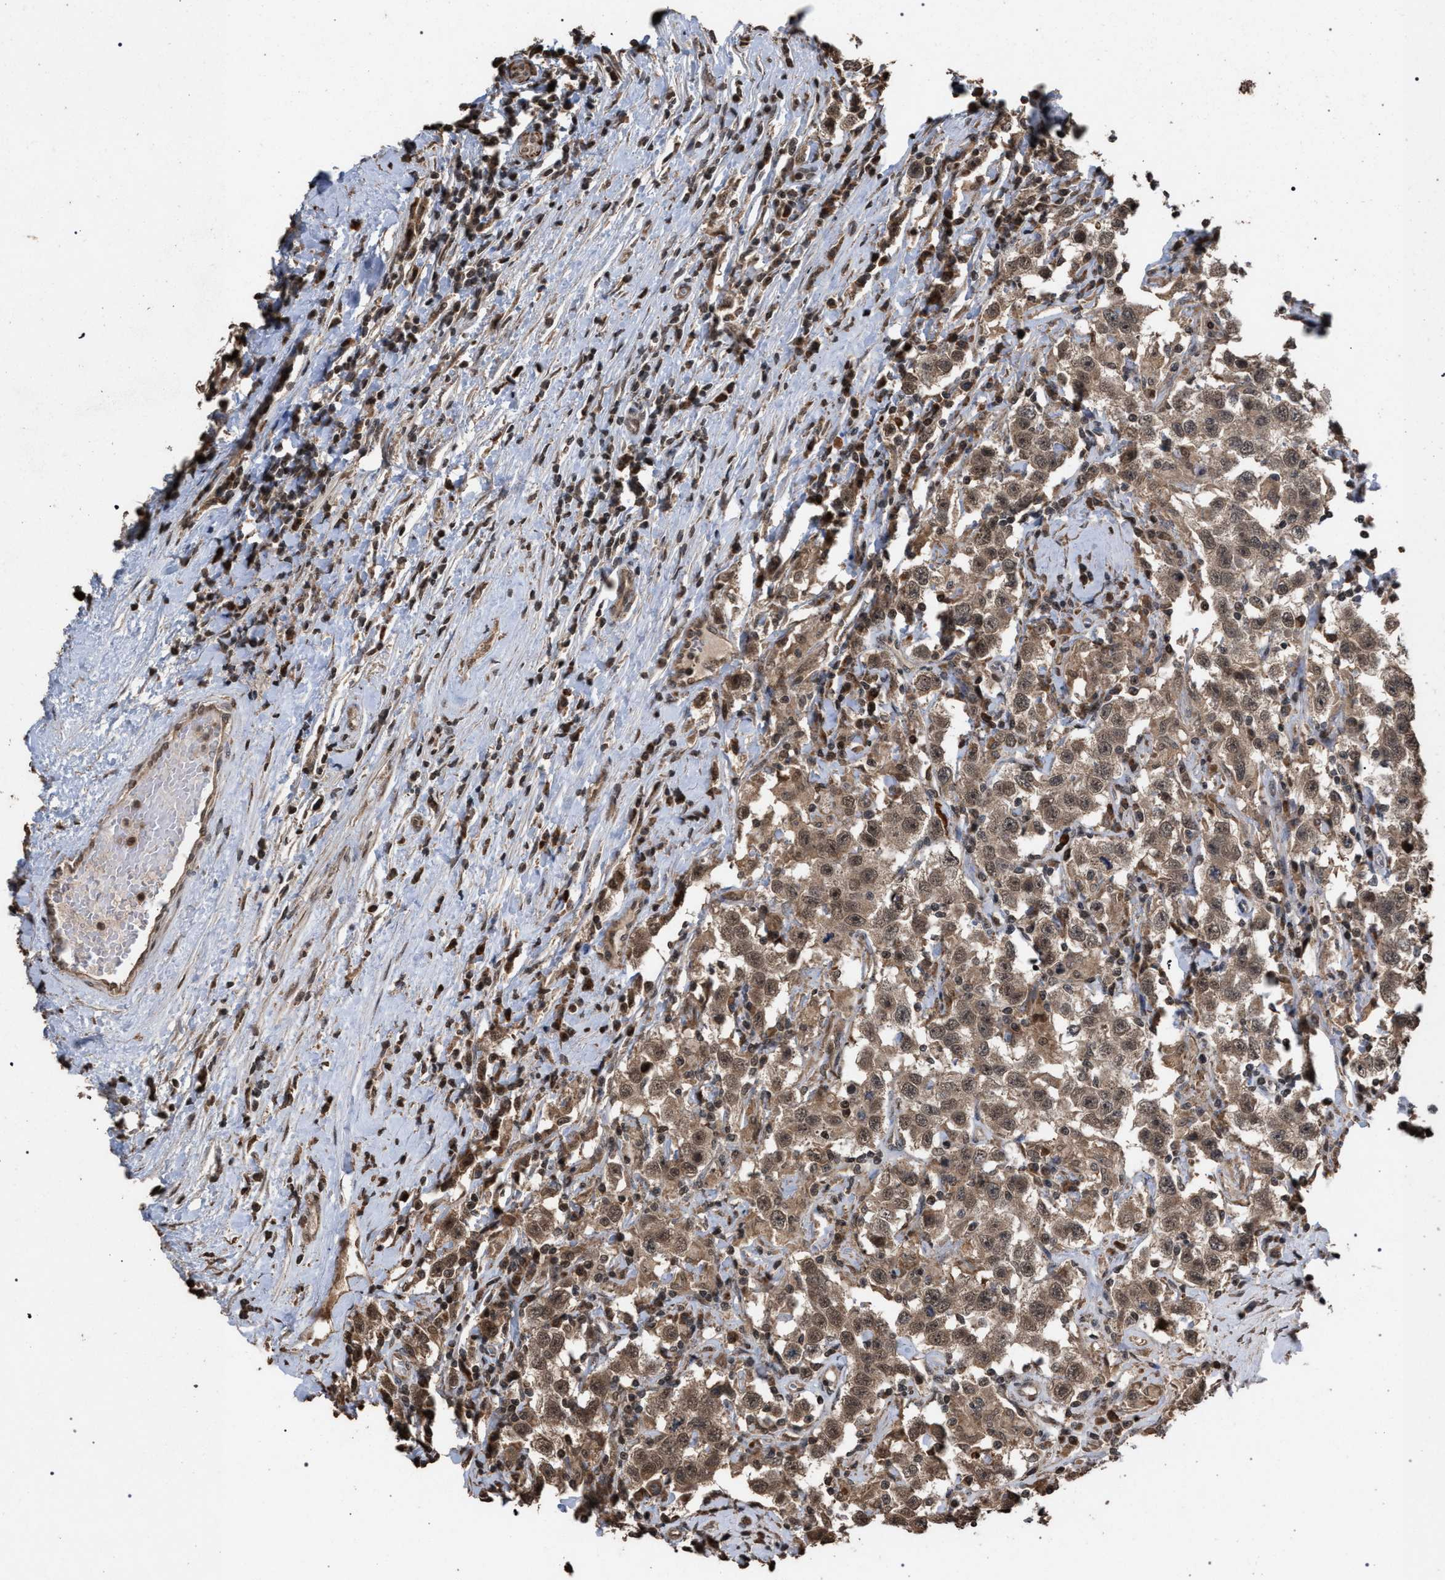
{"staining": {"intensity": "moderate", "quantity": ">75%", "location": "cytoplasmic/membranous"}, "tissue": "testis cancer", "cell_type": "Tumor cells", "image_type": "cancer", "snomed": [{"axis": "morphology", "description": "Seminoma, NOS"}, {"axis": "topography", "description": "Testis"}], "caption": "Immunohistochemical staining of testis cancer reveals moderate cytoplasmic/membranous protein positivity in about >75% of tumor cells.", "gene": "NAA35", "patient": {"sex": "male", "age": 41}}